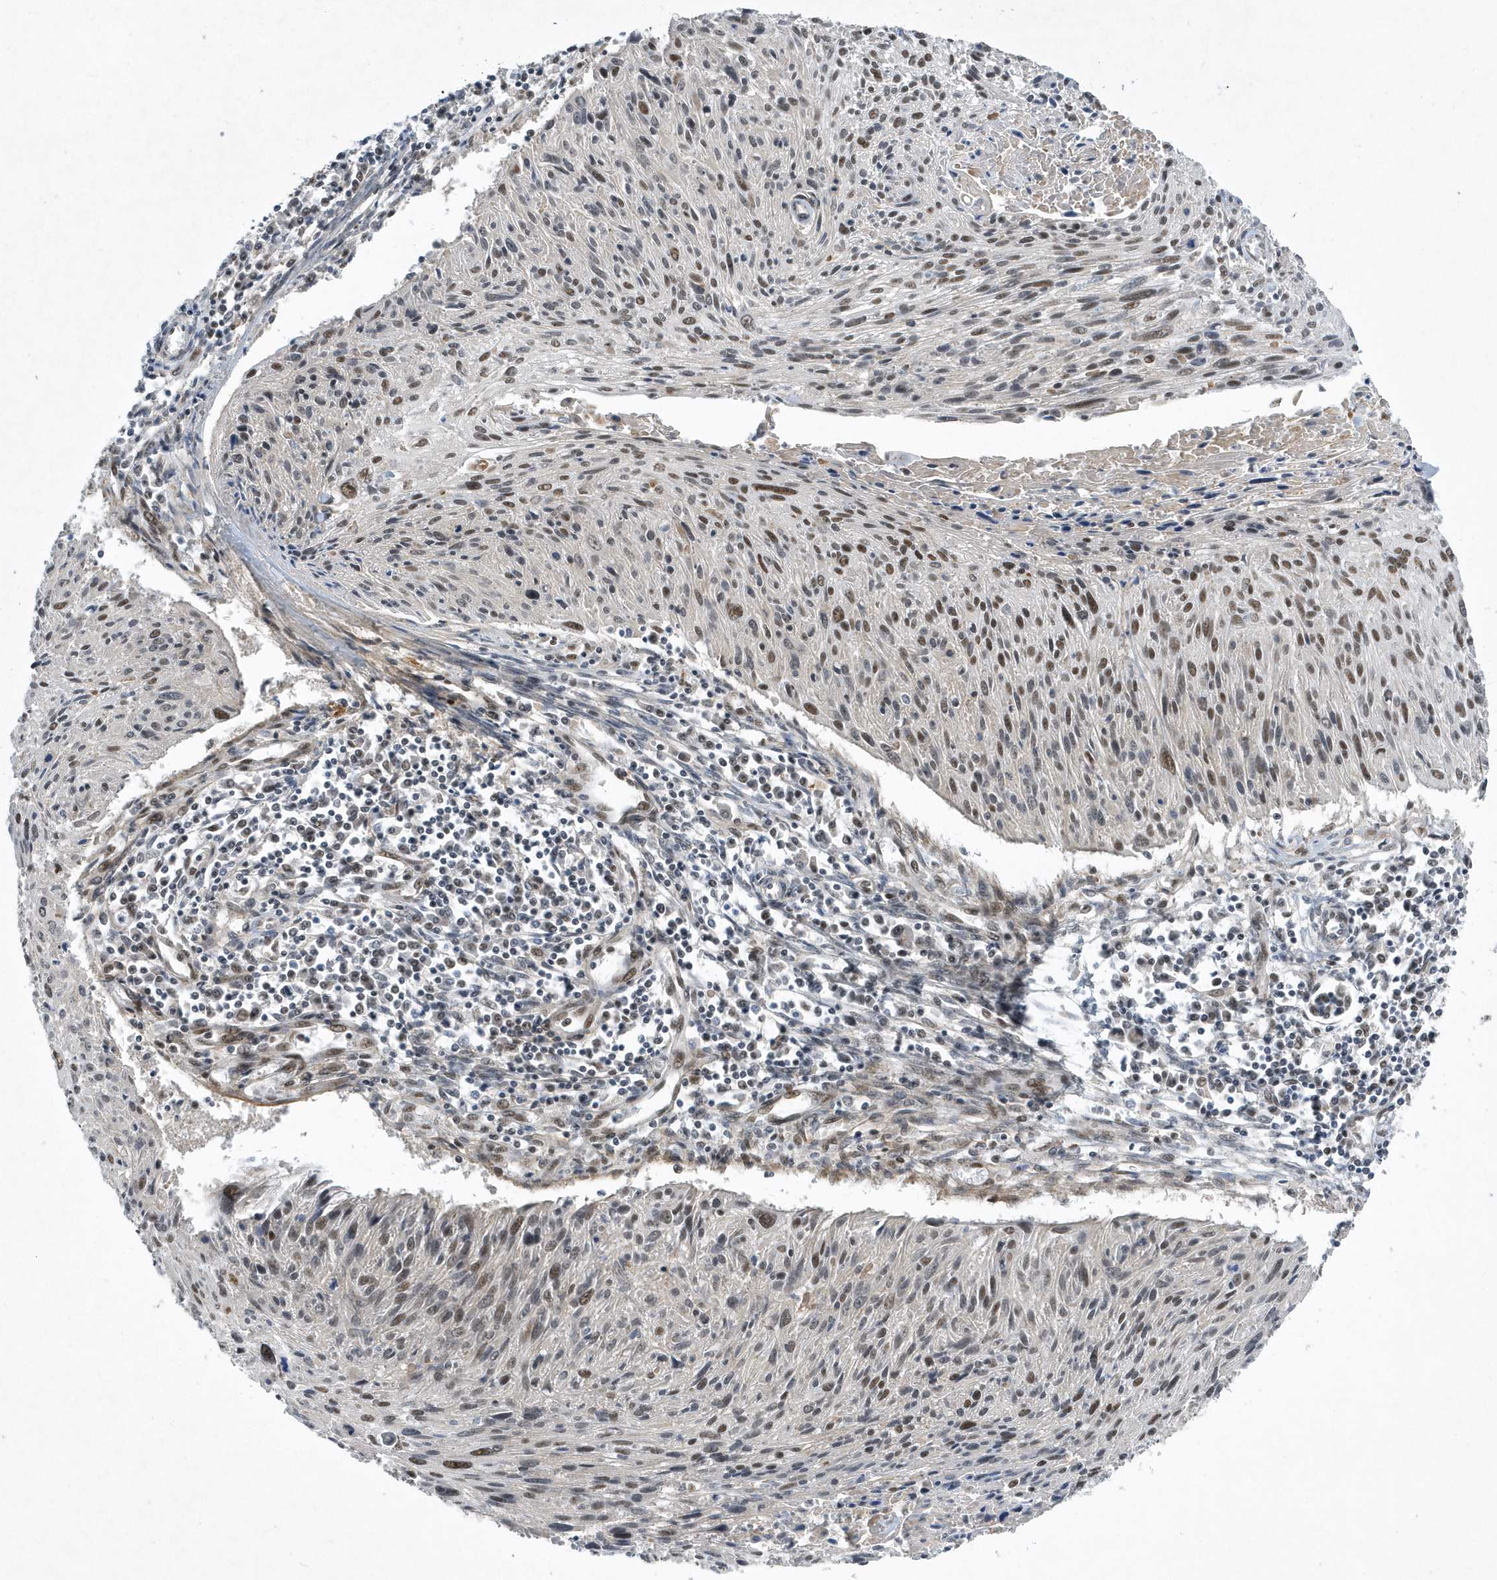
{"staining": {"intensity": "moderate", "quantity": ">75%", "location": "nuclear"}, "tissue": "cervical cancer", "cell_type": "Tumor cells", "image_type": "cancer", "snomed": [{"axis": "morphology", "description": "Squamous cell carcinoma, NOS"}, {"axis": "topography", "description": "Cervix"}], "caption": "Immunohistochemical staining of squamous cell carcinoma (cervical) demonstrates medium levels of moderate nuclear protein staining in about >75% of tumor cells. Ihc stains the protein of interest in brown and the nuclei are stained blue.", "gene": "FAM217A", "patient": {"sex": "female", "age": 51}}